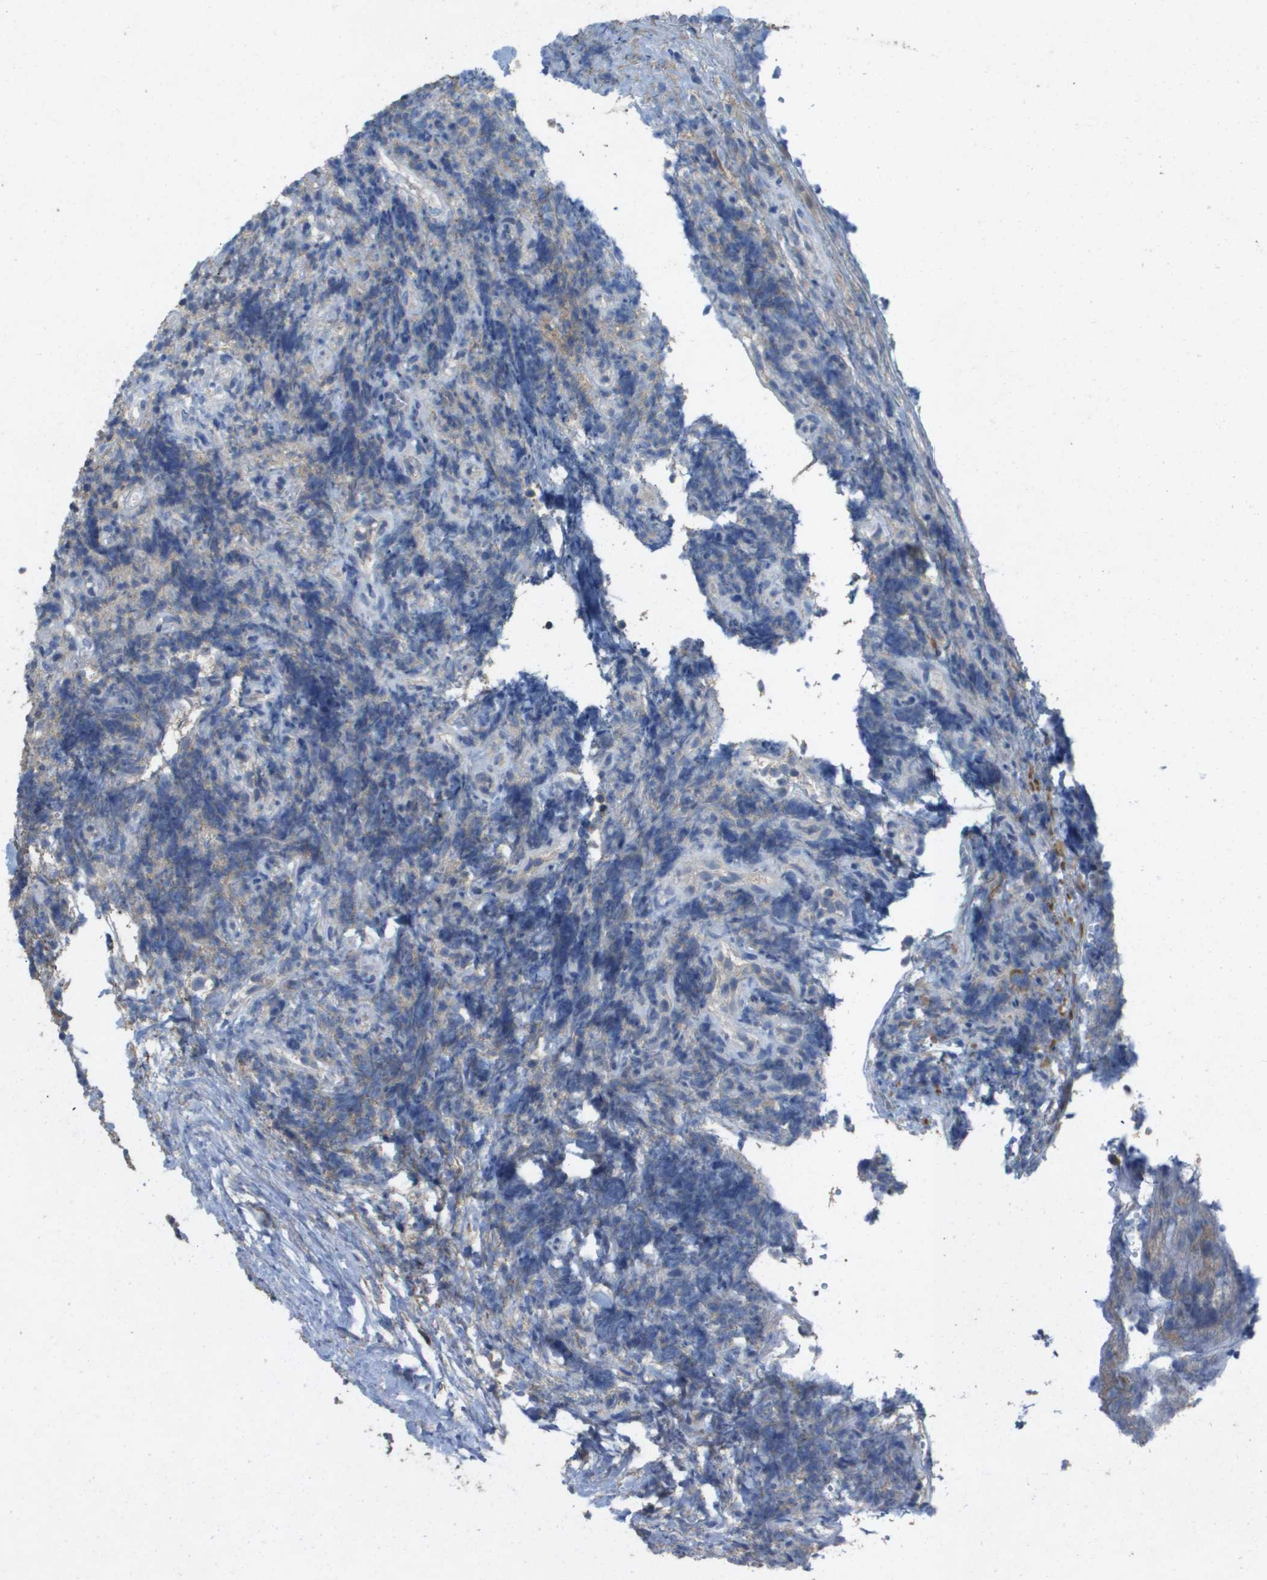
{"staining": {"intensity": "negative", "quantity": "none", "location": "none"}, "tissue": "lymphoma", "cell_type": "Tumor cells", "image_type": "cancer", "snomed": [{"axis": "morphology", "description": "Malignant lymphoma, non-Hodgkin's type, High grade"}, {"axis": "topography", "description": "Lymph node"}], "caption": "Image shows no protein staining in tumor cells of high-grade malignant lymphoma, non-Hodgkin's type tissue. Brightfield microscopy of immunohistochemistry stained with DAB (3,3'-diaminobenzidine) (brown) and hematoxylin (blue), captured at high magnification.", "gene": "CLCA4", "patient": {"sex": "female", "age": 76}}